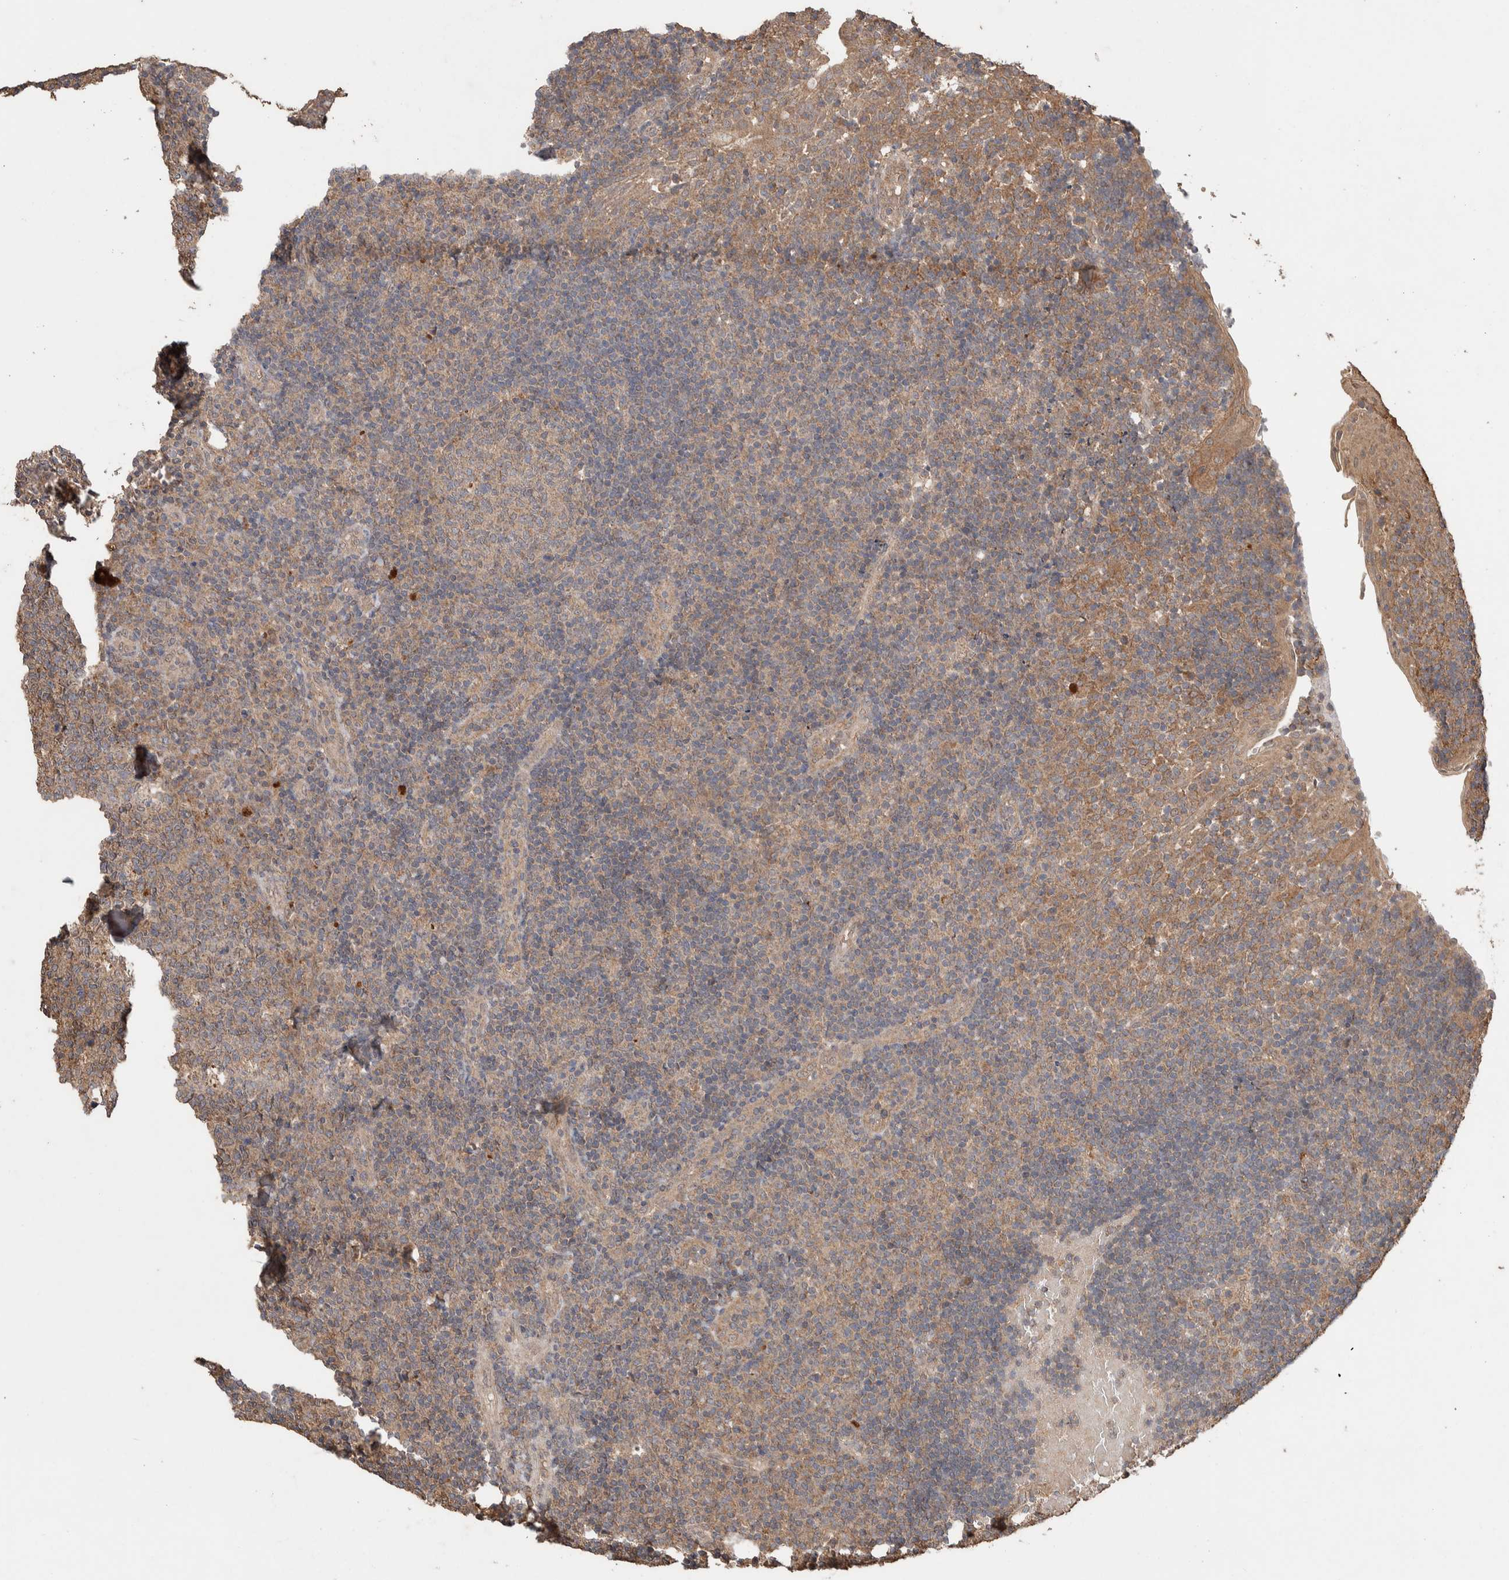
{"staining": {"intensity": "weak", "quantity": ">75%", "location": "cytoplasmic/membranous"}, "tissue": "tonsil", "cell_type": "Germinal center cells", "image_type": "normal", "snomed": [{"axis": "morphology", "description": "Normal tissue, NOS"}, {"axis": "topography", "description": "Tonsil"}], "caption": "Immunohistochemistry (IHC) histopathology image of benign tonsil stained for a protein (brown), which demonstrates low levels of weak cytoplasmic/membranous expression in approximately >75% of germinal center cells.", "gene": "KCNJ5", "patient": {"sex": "female", "age": 40}}